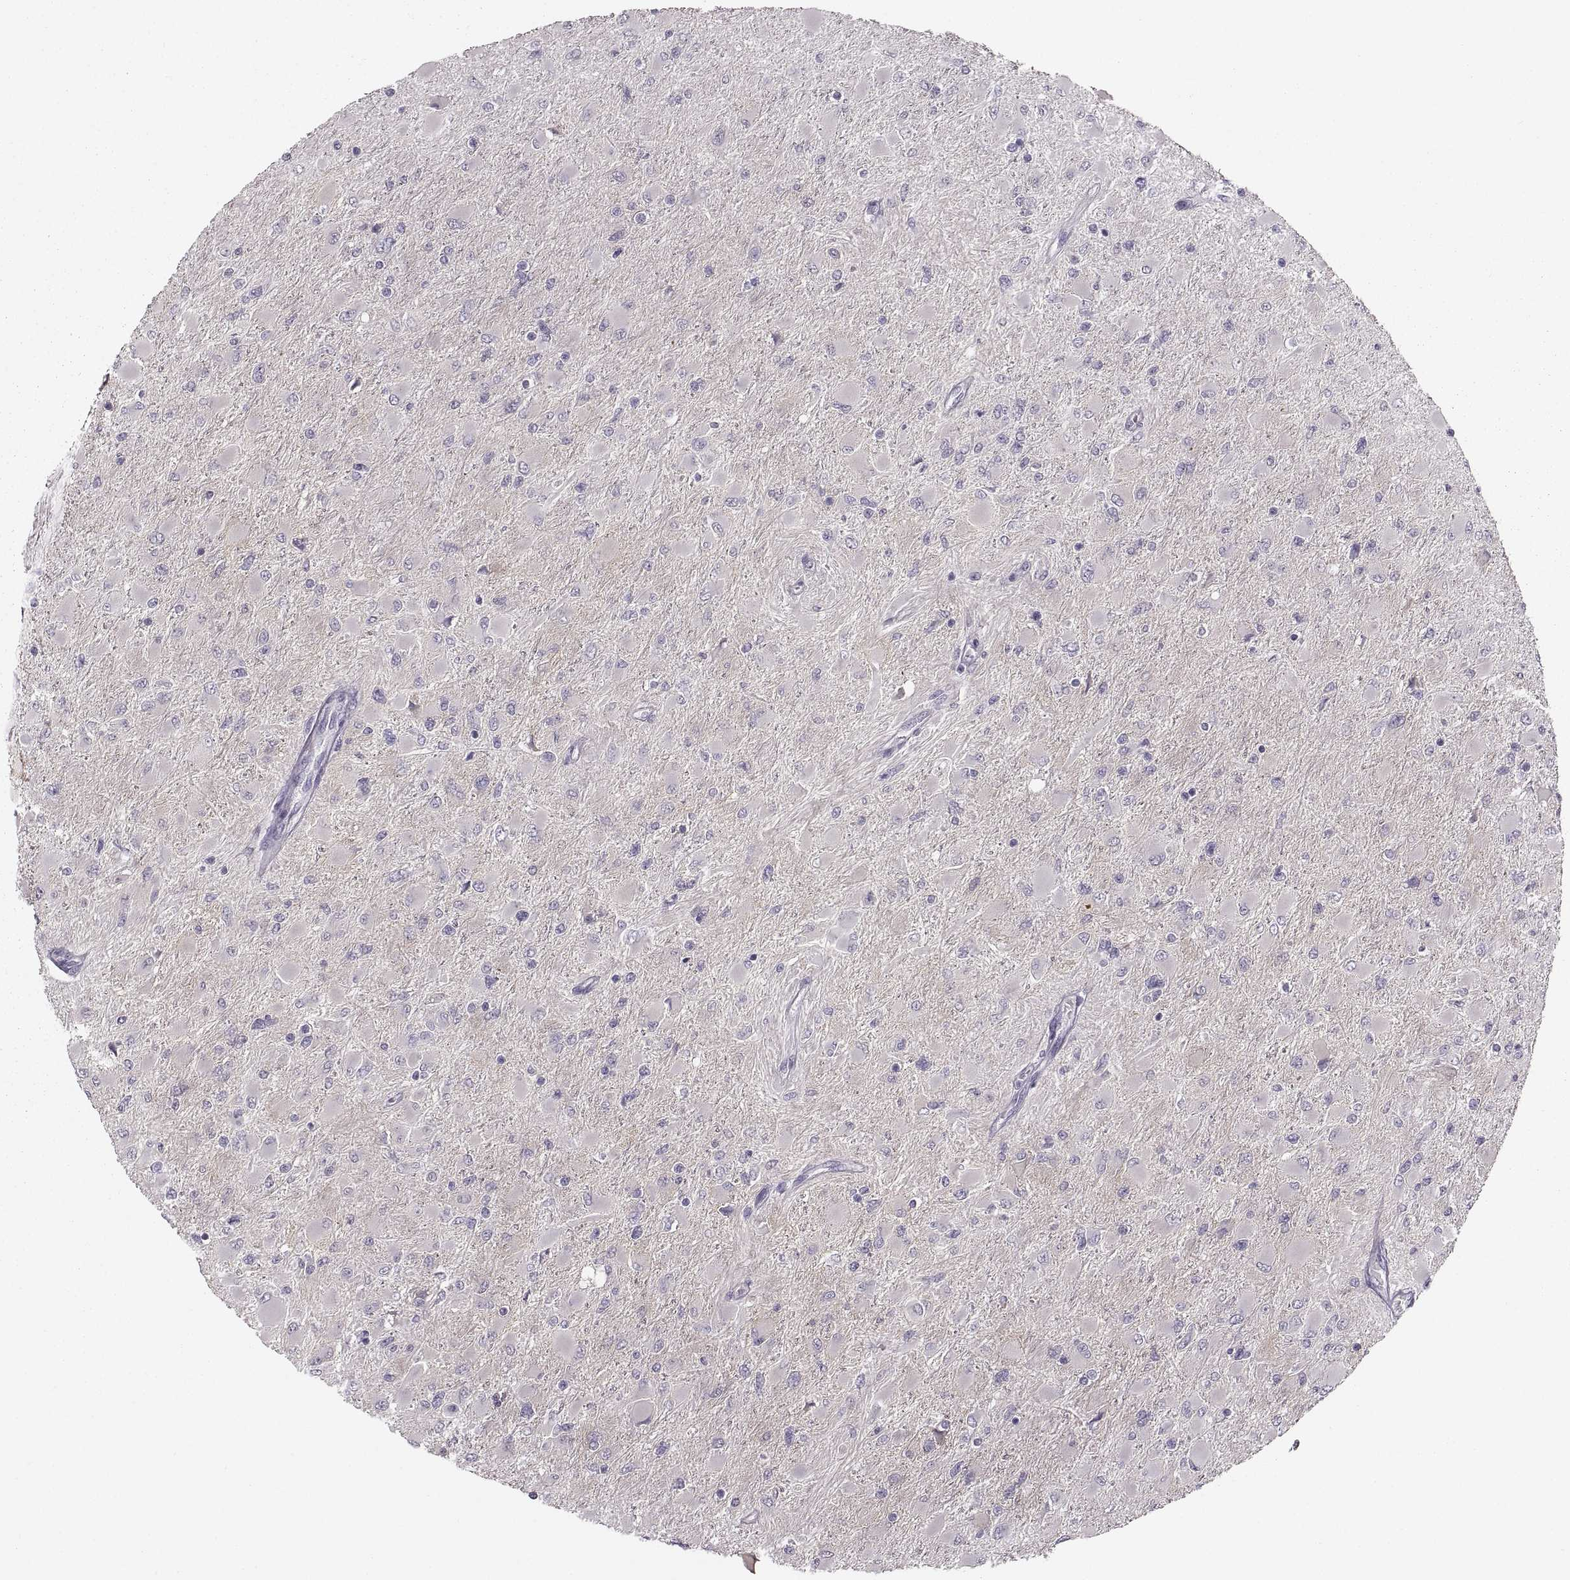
{"staining": {"intensity": "negative", "quantity": "none", "location": "none"}, "tissue": "glioma", "cell_type": "Tumor cells", "image_type": "cancer", "snomed": [{"axis": "morphology", "description": "Glioma, malignant, High grade"}, {"axis": "topography", "description": "Cerebral cortex"}], "caption": "This is a image of immunohistochemistry staining of malignant high-grade glioma, which shows no positivity in tumor cells.", "gene": "CNTN1", "patient": {"sex": "female", "age": 36}}